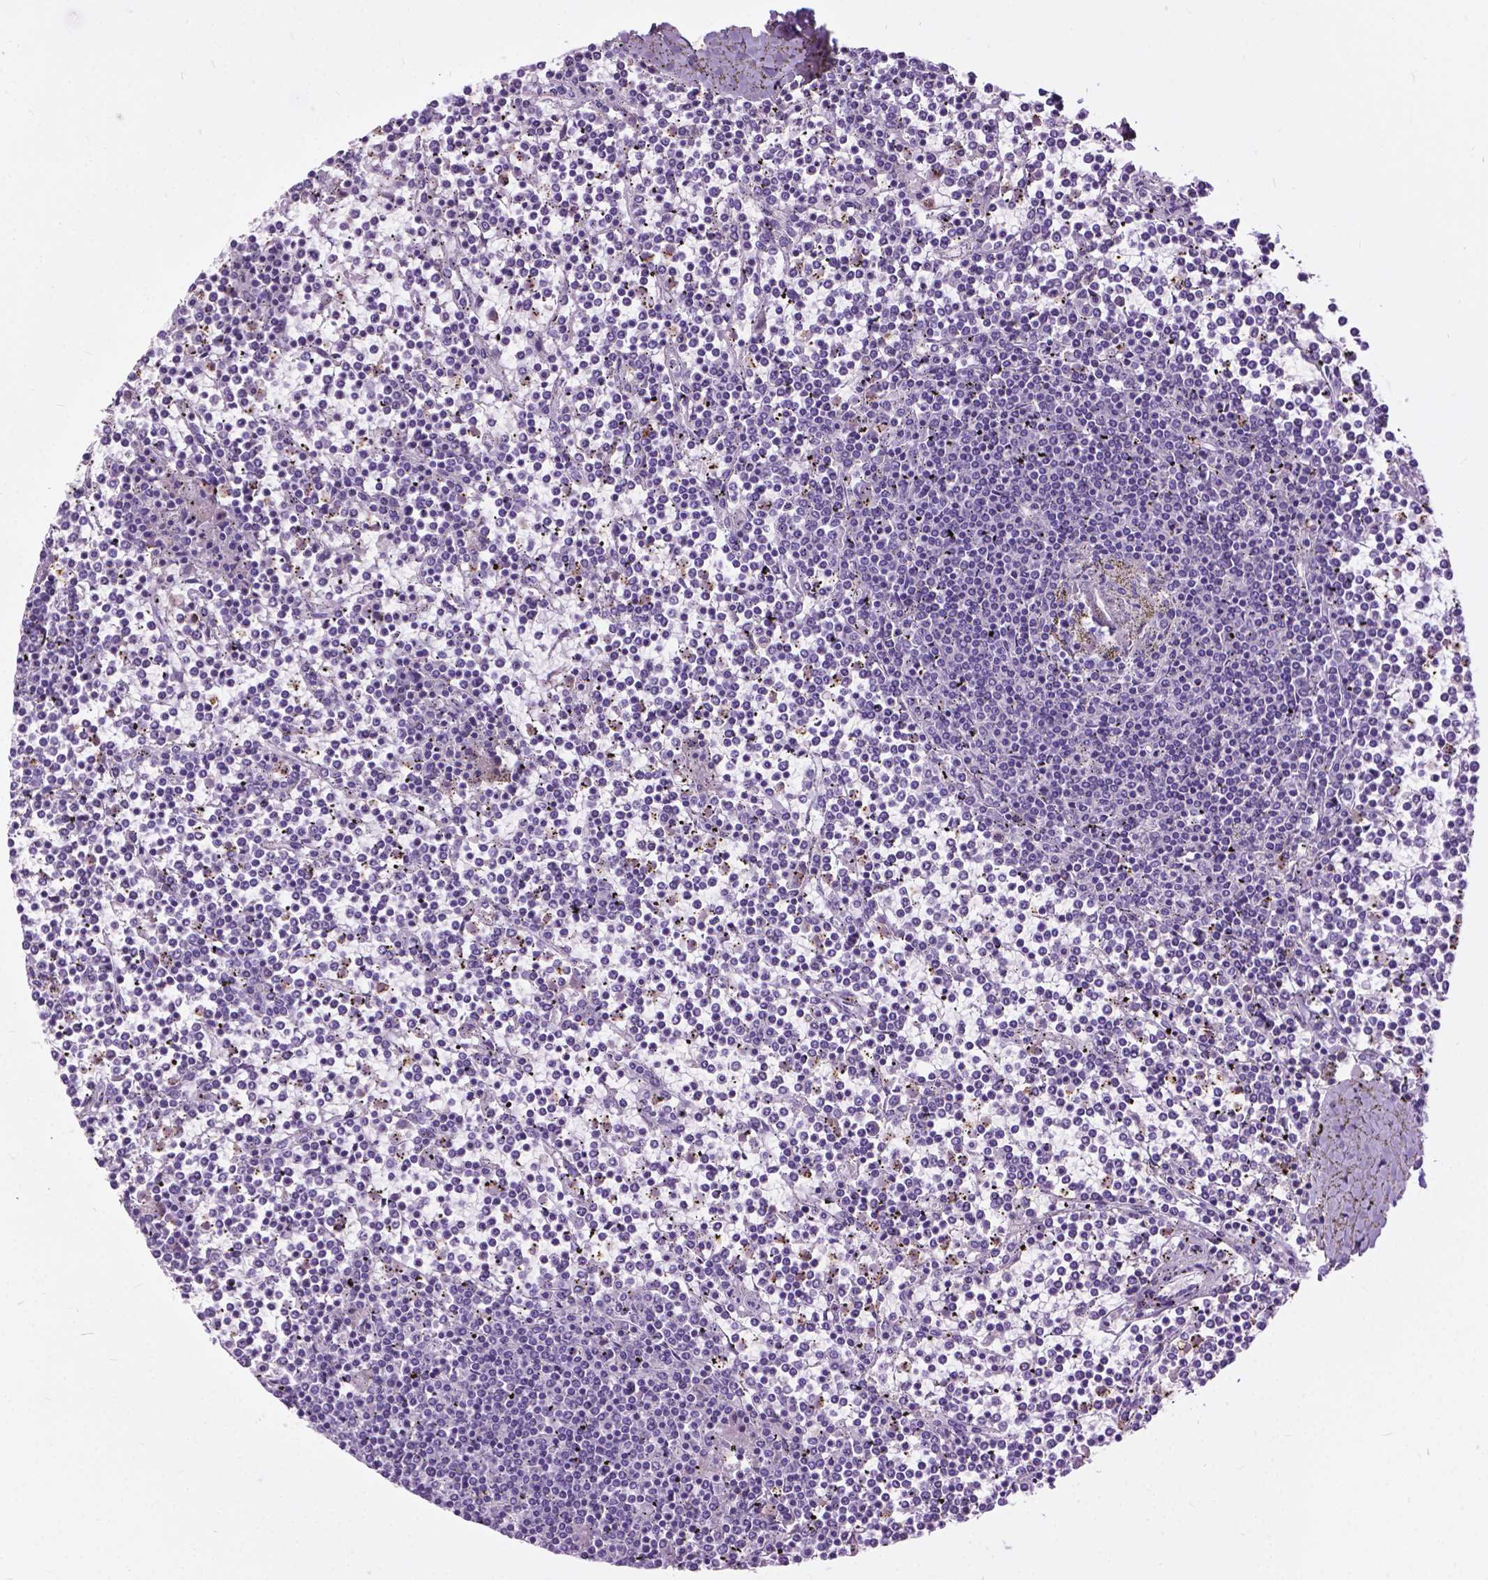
{"staining": {"intensity": "negative", "quantity": "none", "location": "none"}, "tissue": "lymphoma", "cell_type": "Tumor cells", "image_type": "cancer", "snomed": [{"axis": "morphology", "description": "Malignant lymphoma, non-Hodgkin's type, Low grade"}, {"axis": "topography", "description": "Spleen"}], "caption": "The image reveals no staining of tumor cells in lymphoma. The staining is performed using DAB (3,3'-diaminobenzidine) brown chromogen with nuclei counter-stained in using hematoxylin.", "gene": "PRR35", "patient": {"sex": "female", "age": 19}}